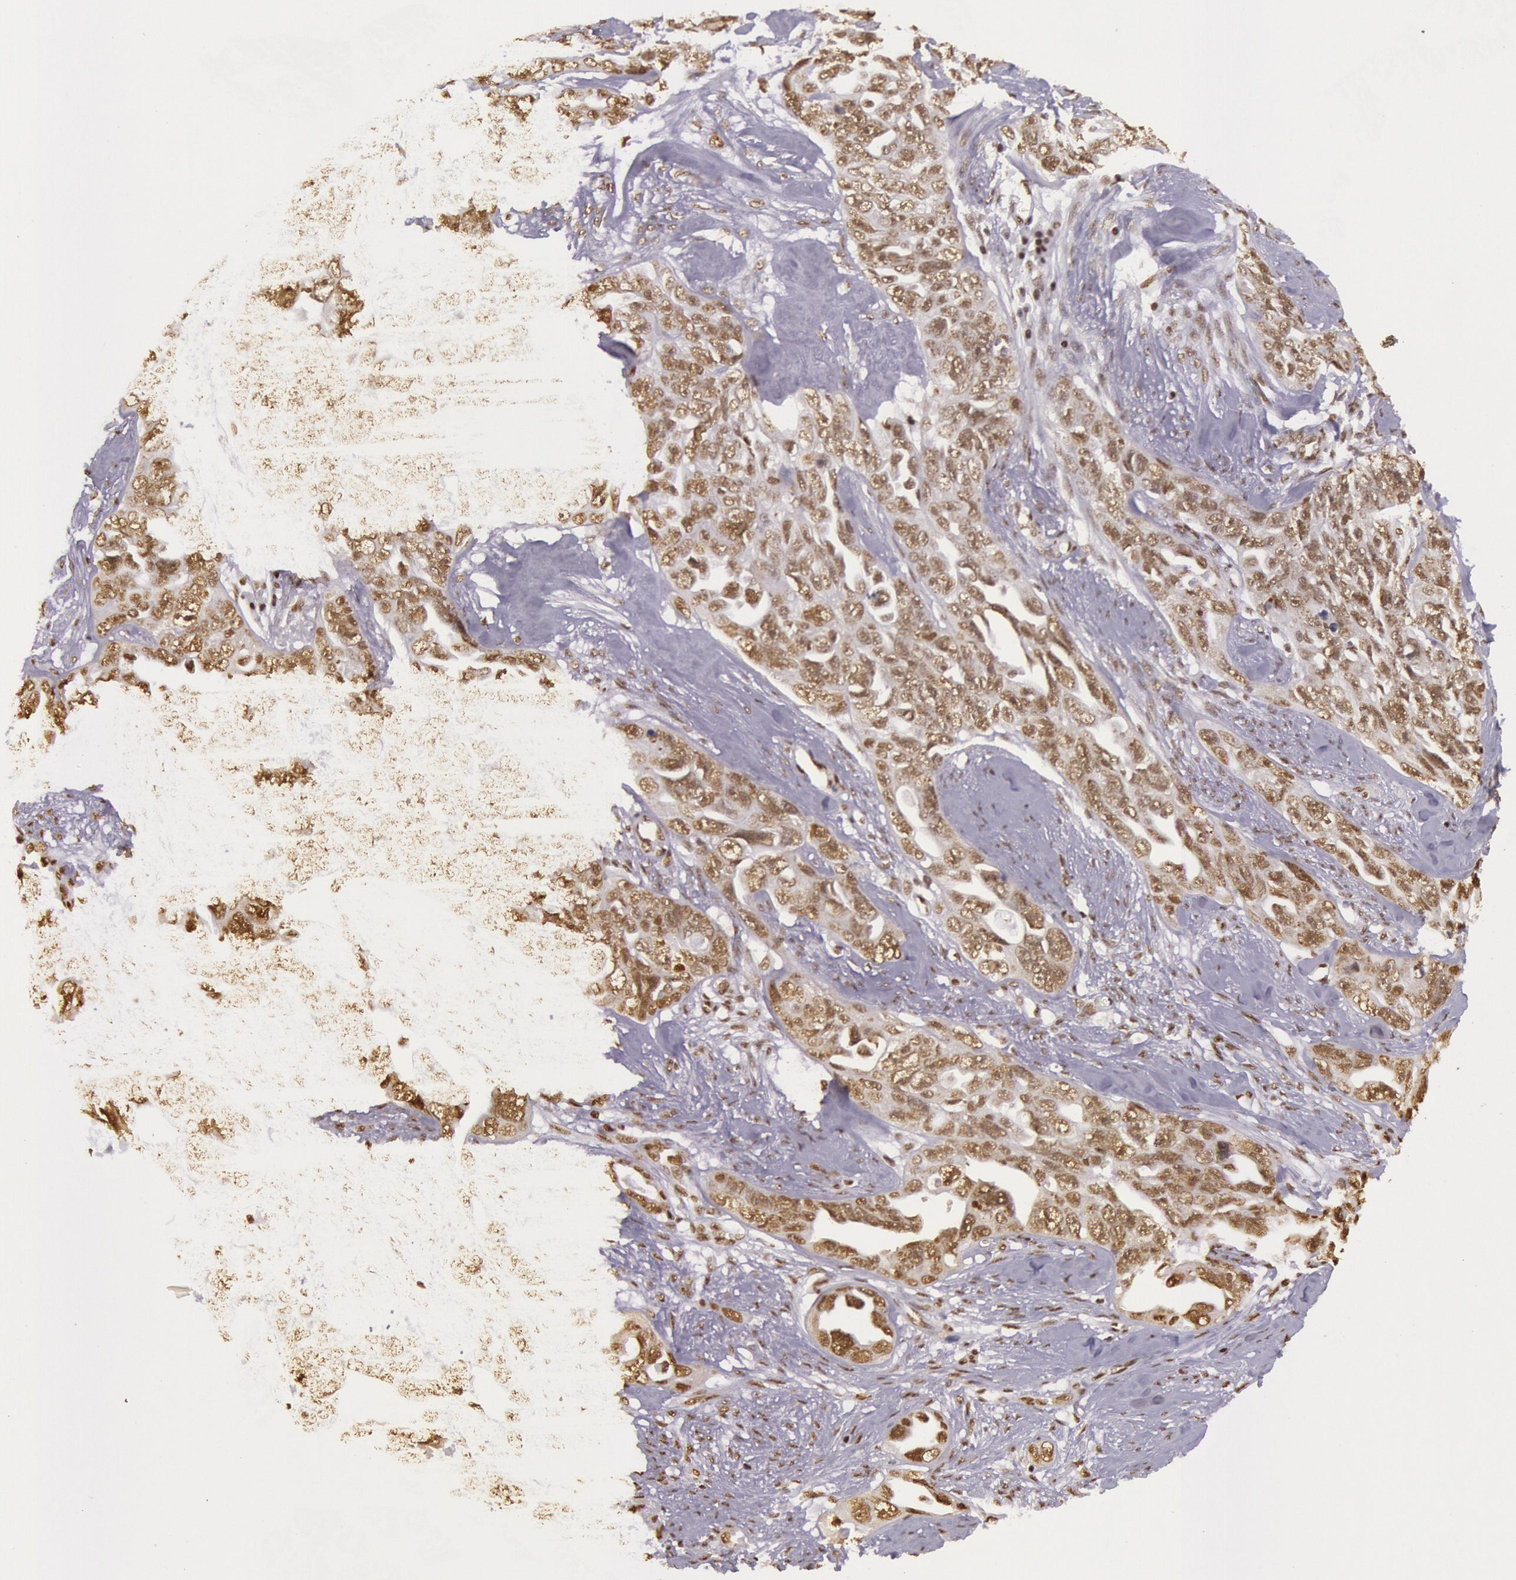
{"staining": {"intensity": "moderate", "quantity": ">75%", "location": "nuclear"}, "tissue": "ovarian cancer", "cell_type": "Tumor cells", "image_type": "cancer", "snomed": [{"axis": "morphology", "description": "Cystadenocarcinoma, serous, NOS"}, {"axis": "topography", "description": "Ovary"}], "caption": "Human ovarian serous cystadenocarcinoma stained with a protein marker exhibits moderate staining in tumor cells.", "gene": "HNRNPH2", "patient": {"sex": "female", "age": 63}}